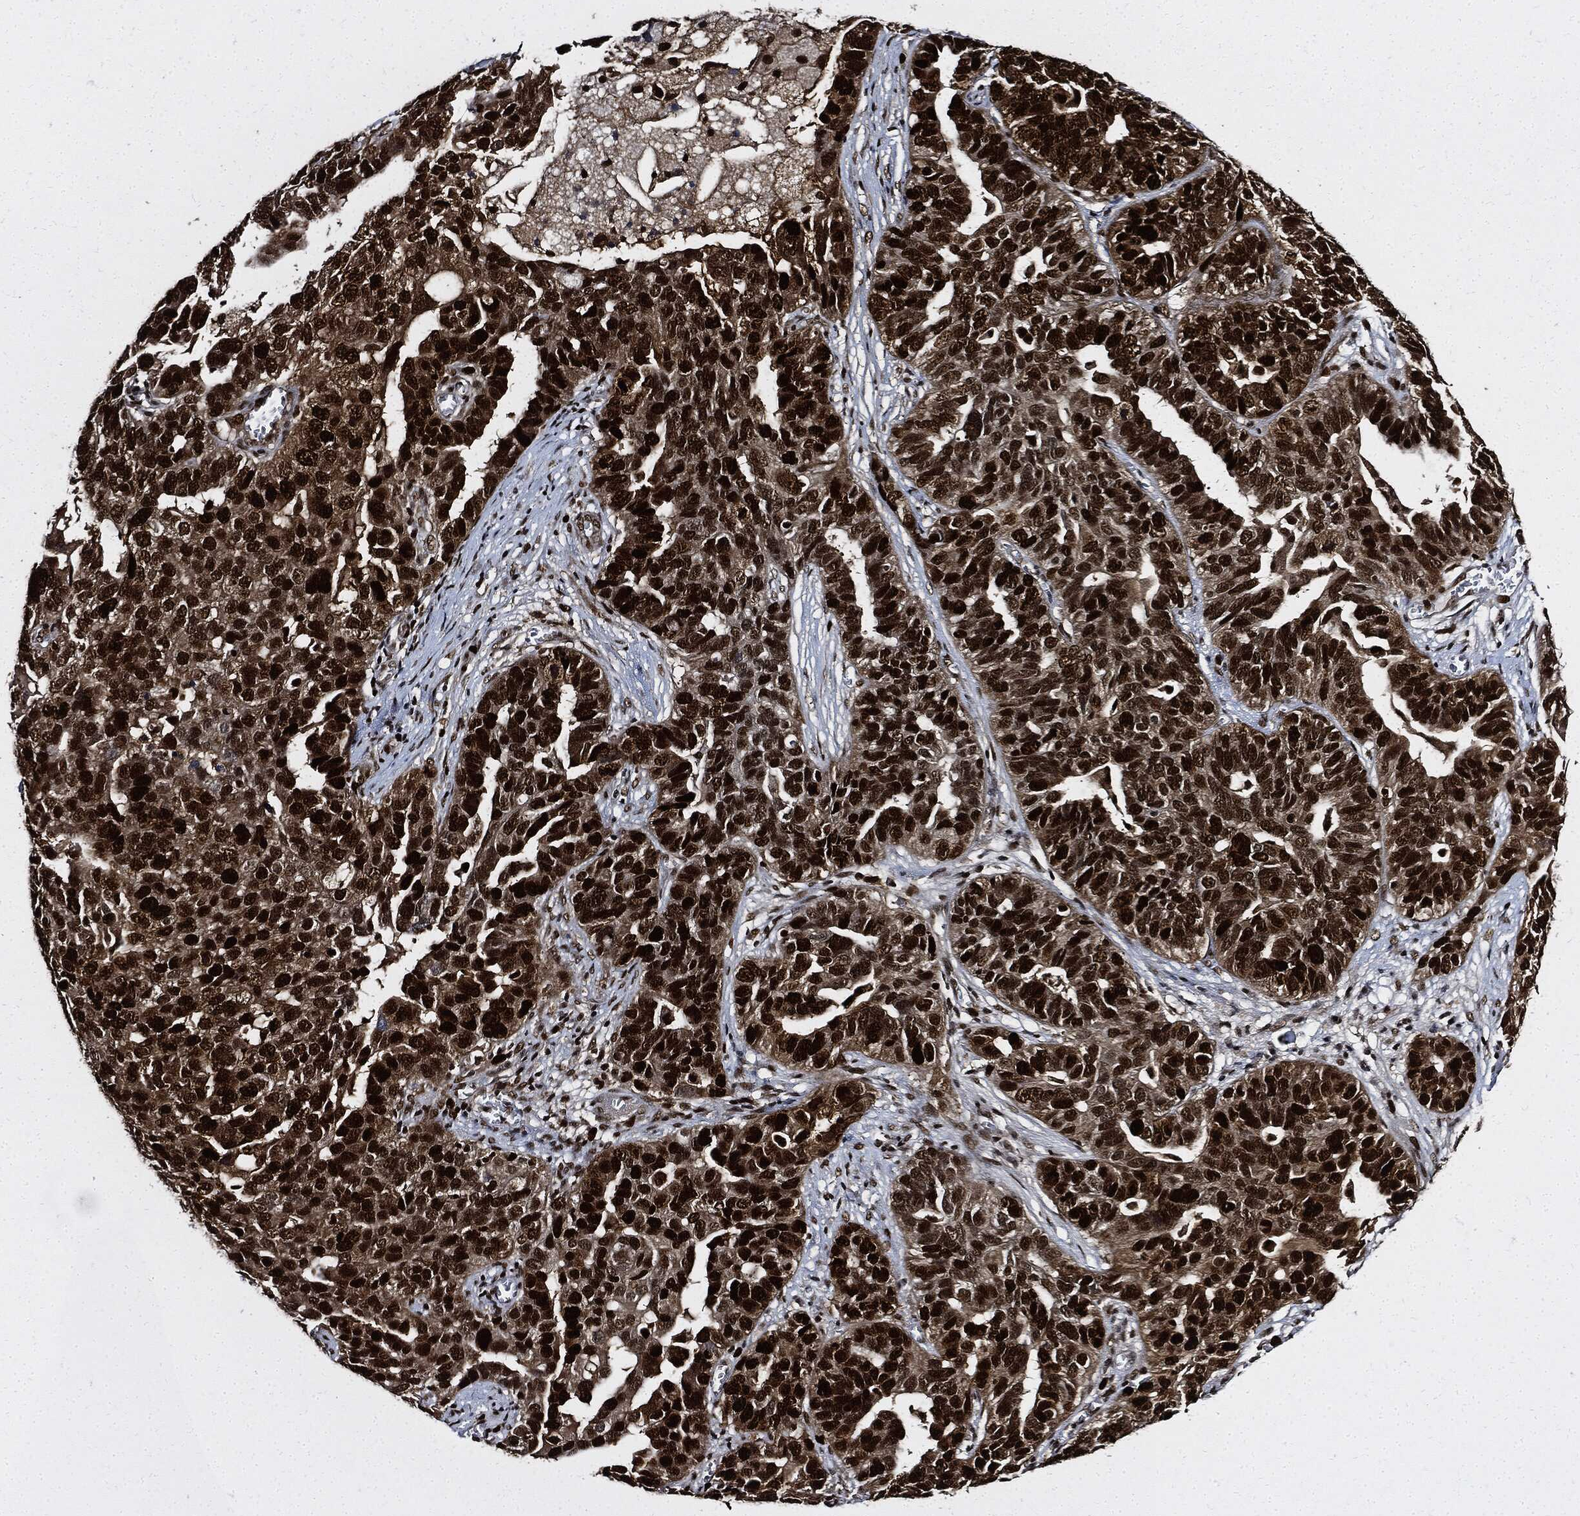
{"staining": {"intensity": "strong", "quantity": ">75%", "location": "nuclear"}, "tissue": "ovarian cancer", "cell_type": "Tumor cells", "image_type": "cancer", "snomed": [{"axis": "morphology", "description": "Carcinoma, endometroid"}, {"axis": "topography", "description": "Soft tissue"}, {"axis": "topography", "description": "Ovary"}], "caption": "There is high levels of strong nuclear expression in tumor cells of ovarian endometroid carcinoma, as demonstrated by immunohistochemical staining (brown color).", "gene": "PCNA", "patient": {"sex": "female", "age": 52}}